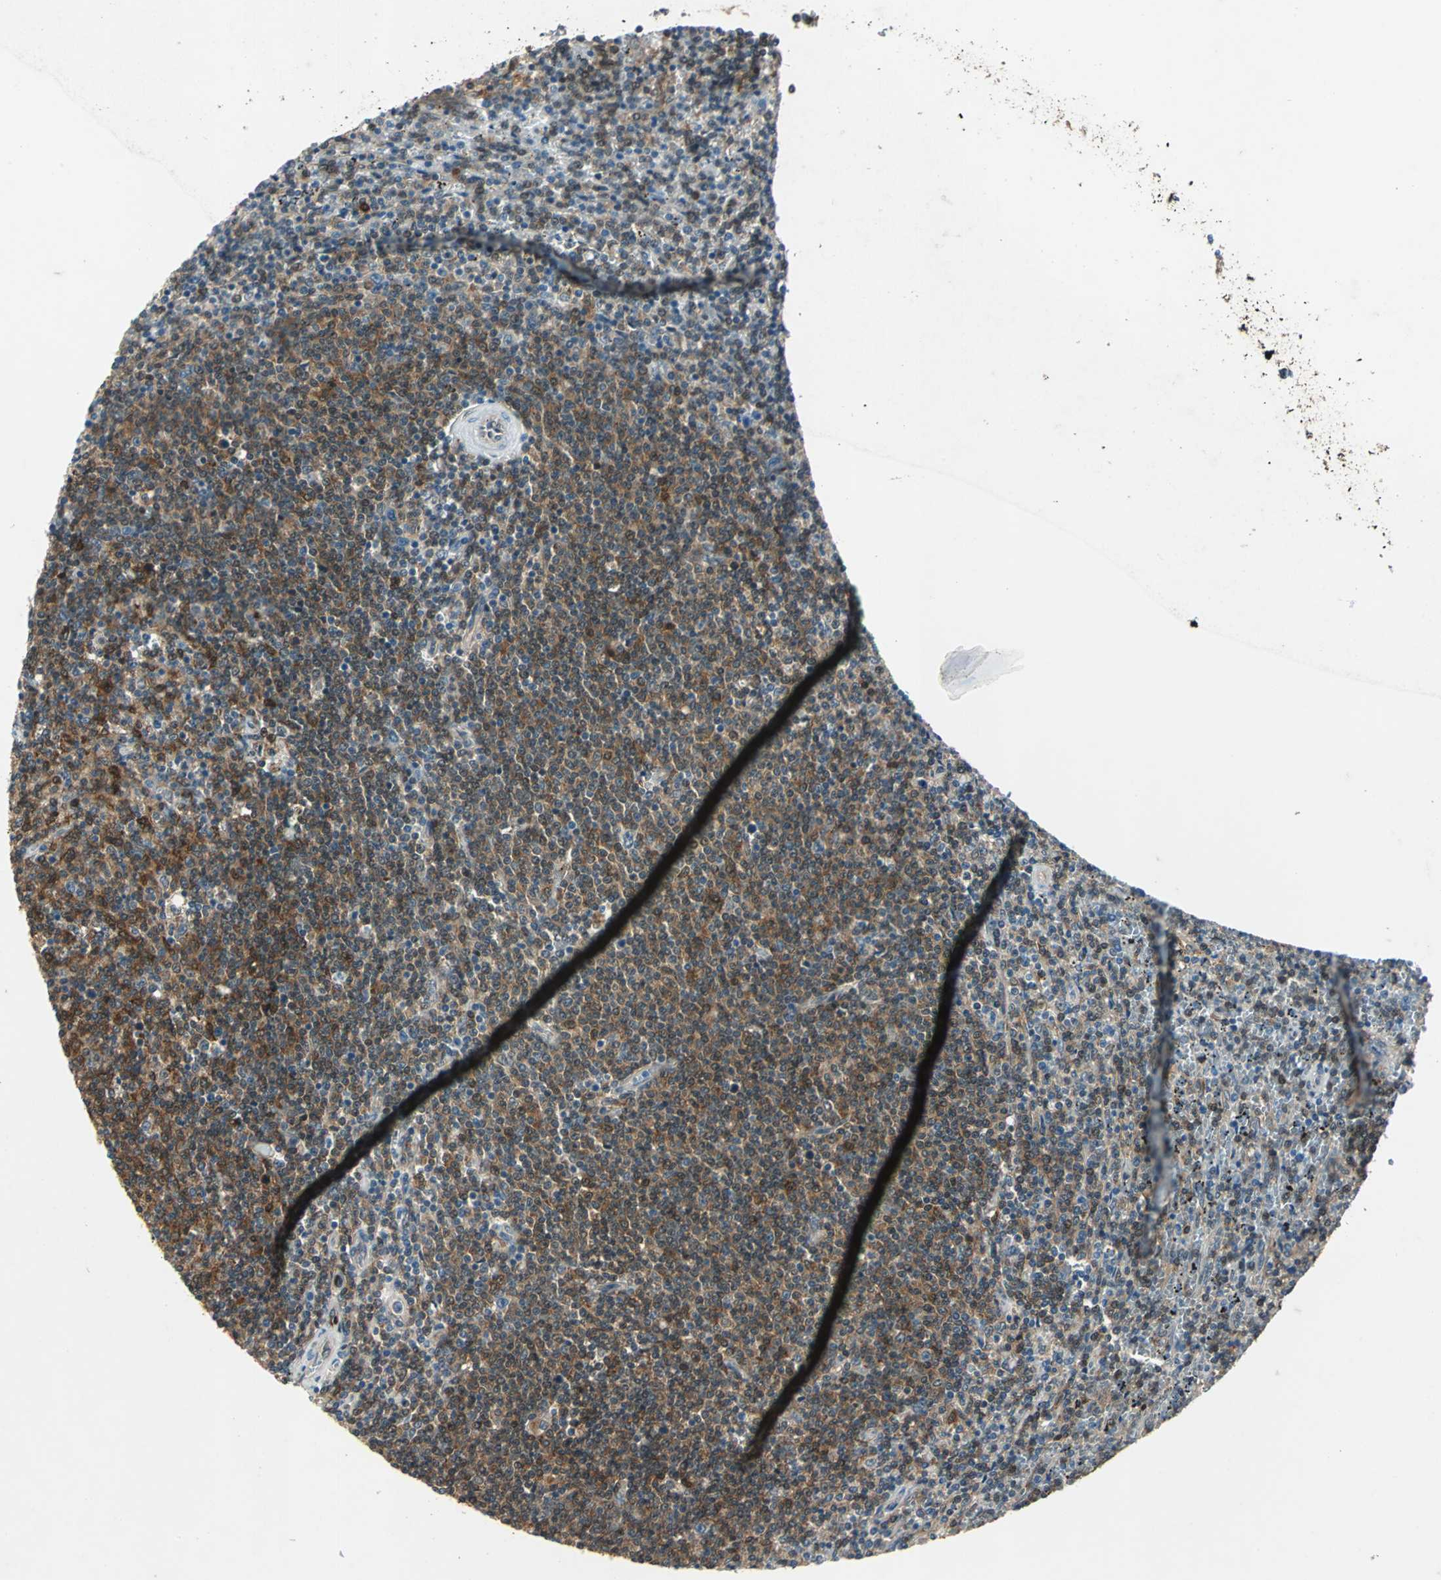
{"staining": {"intensity": "moderate", "quantity": ">75%", "location": "cytoplasmic/membranous,nuclear"}, "tissue": "lymphoma", "cell_type": "Tumor cells", "image_type": "cancer", "snomed": [{"axis": "morphology", "description": "Malignant lymphoma, non-Hodgkin's type, Low grade"}, {"axis": "topography", "description": "Spleen"}], "caption": "Lymphoma stained with a protein marker shows moderate staining in tumor cells.", "gene": "RRM2B", "patient": {"sex": "female", "age": 50}}